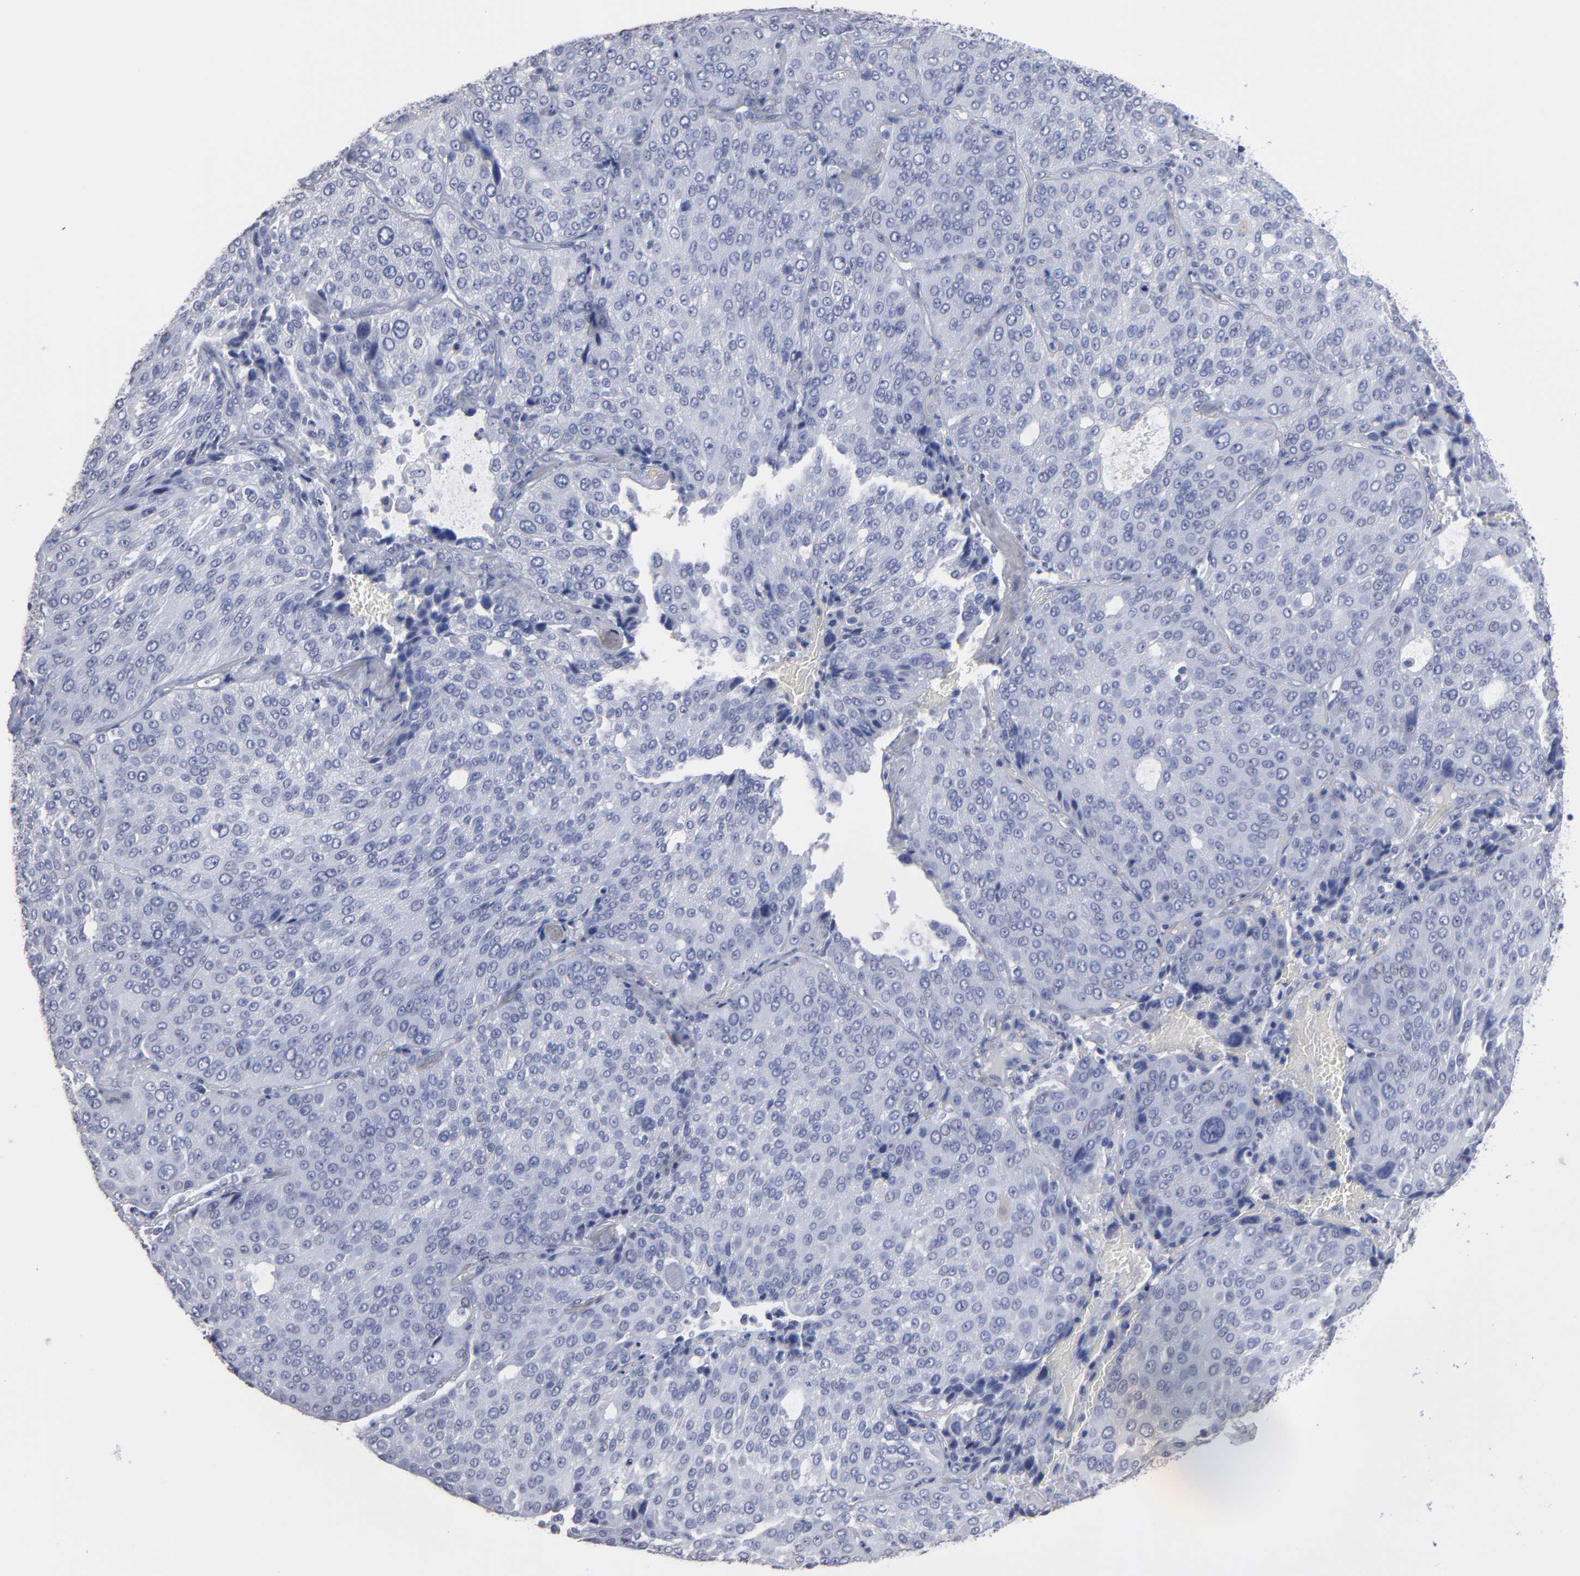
{"staining": {"intensity": "negative", "quantity": "none", "location": "none"}, "tissue": "lung cancer", "cell_type": "Tumor cells", "image_type": "cancer", "snomed": [{"axis": "morphology", "description": "Squamous cell carcinoma, NOS"}, {"axis": "topography", "description": "Lung"}], "caption": "Histopathology image shows no significant protein staining in tumor cells of lung cancer (squamous cell carcinoma). The staining was performed using DAB (3,3'-diaminobenzidine) to visualize the protein expression in brown, while the nuclei were stained in blue with hematoxylin (Magnification: 20x).", "gene": "RPH3A", "patient": {"sex": "male", "age": 54}}